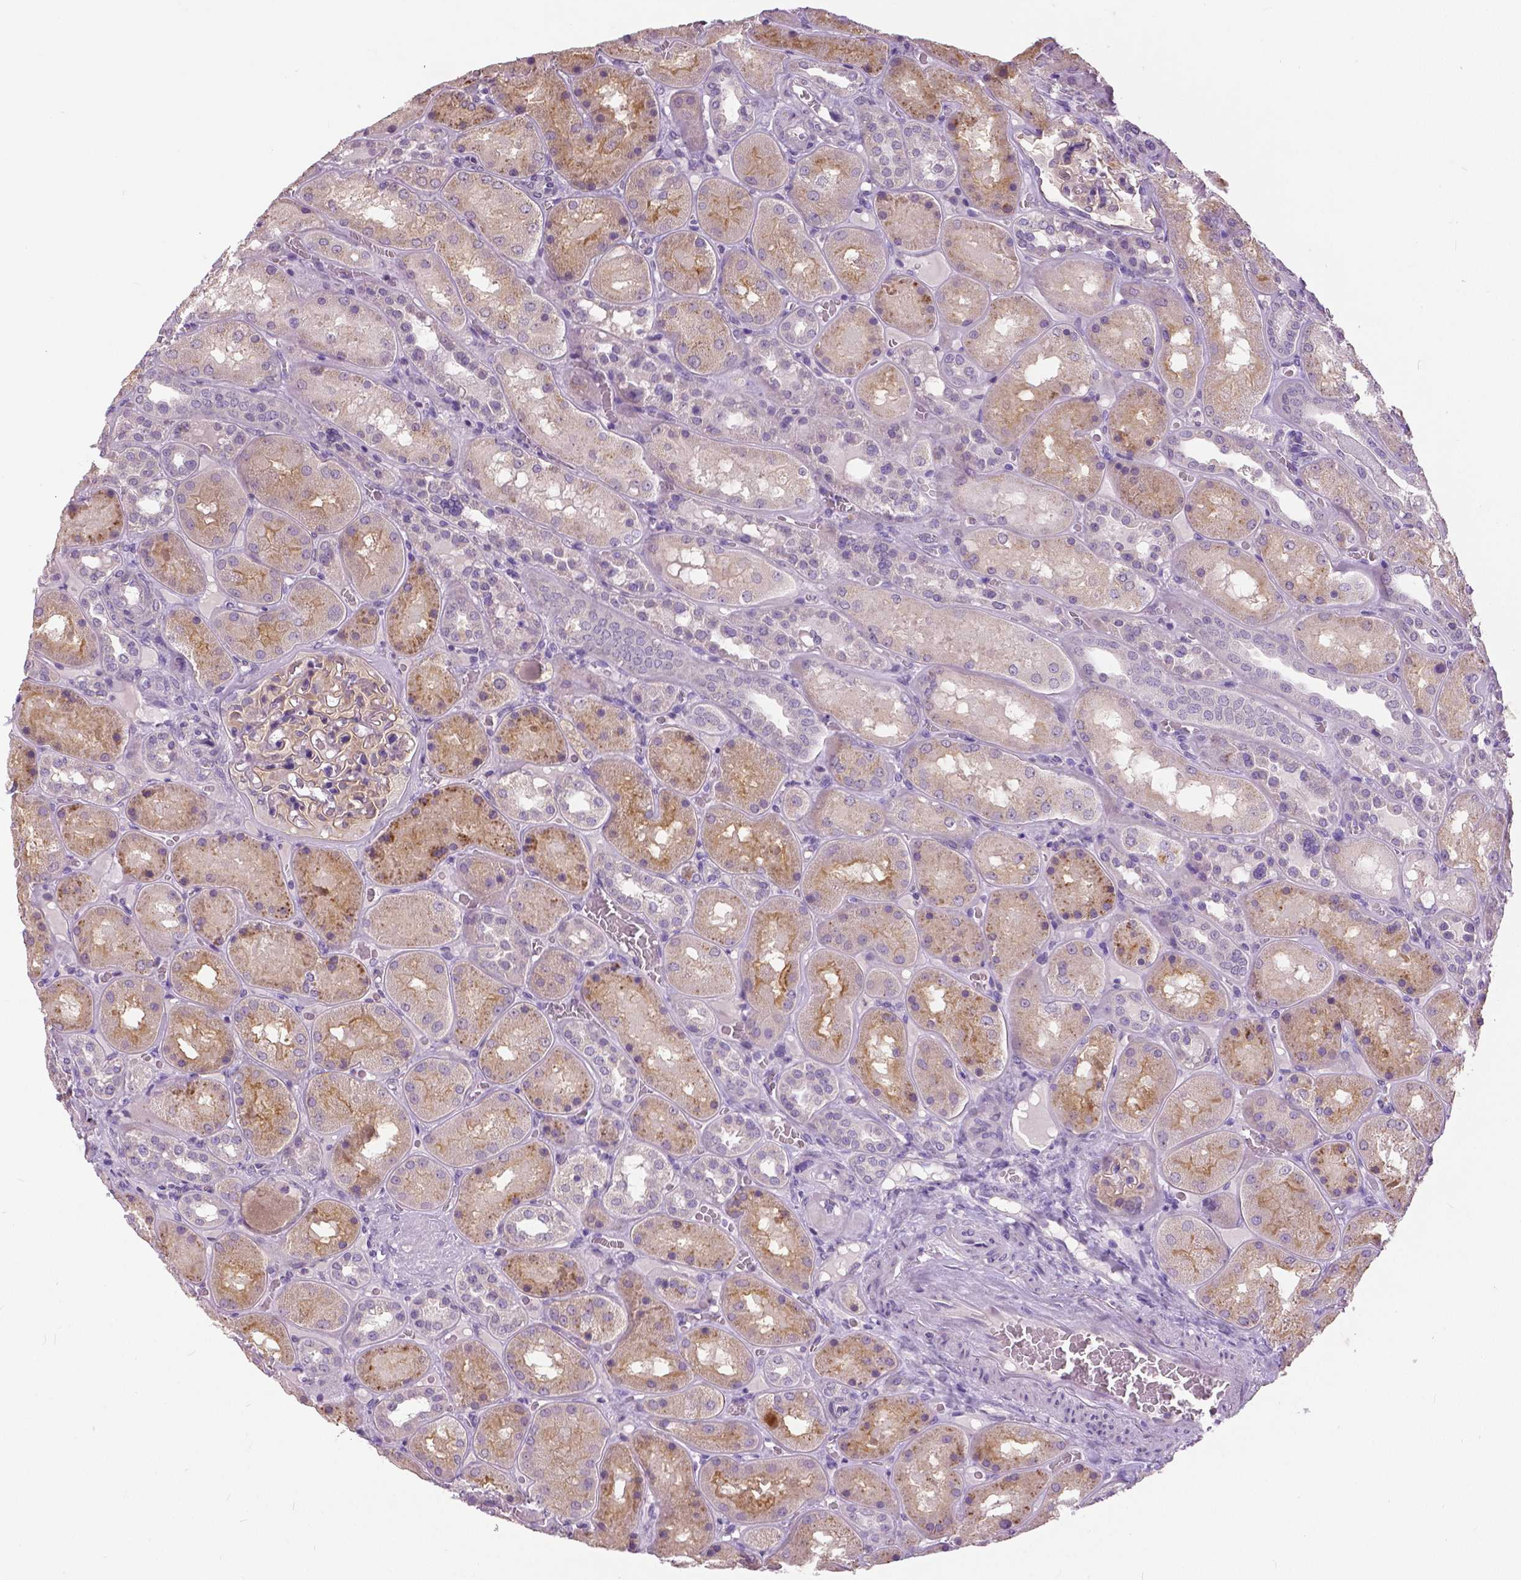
{"staining": {"intensity": "negative", "quantity": "none", "location": "none"}, "tissue": "kidney", "cell_type": "Cells in glomeruli", "image_type": "normal", "snomed": [{"axis": "morphology", "description": "Normal tissue, NOS"}, {"axis": "topography", "description": "Kidney"}], "caption": "This is an immunohistochemistry photomicrograph of unremarkable kidney. There is no positivity in cells in glomeruli.", "gene": "FOXA1", "patient": {"sex": "male", "age": 73}}